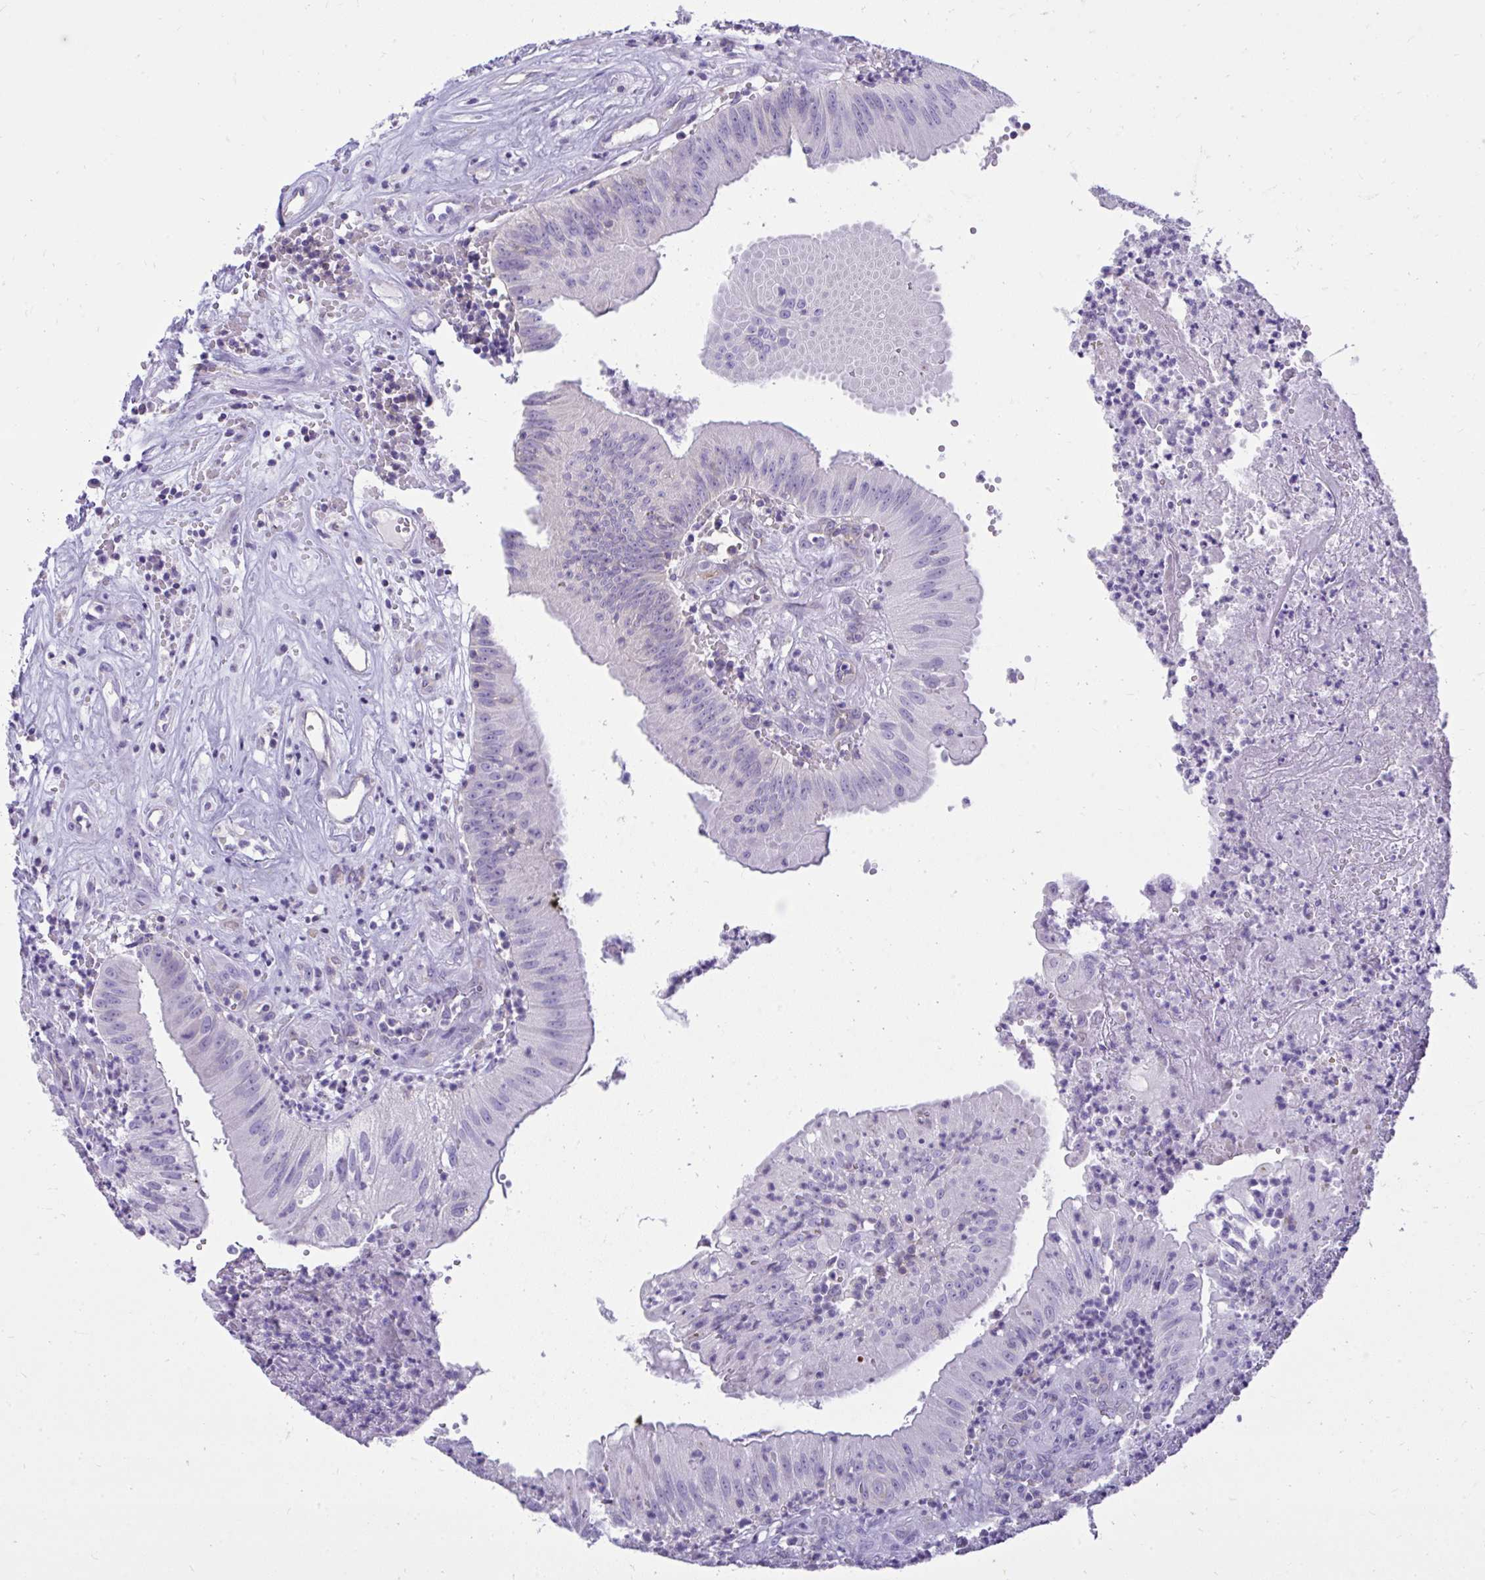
{"staining": {"intensity": "negative", "quantity": "none", "location": "none"}, "tissue": "head and neck cancer", "cell_type": "Tumor cells", "image_type": "cancer", "snomed": [{"axis": "morphology", "description": "Adenocarcinoma, NOS"}, {"axis": "topography", "description": "Head-Neck"}], "caption": "Tumor cells are negative for protein expression in human head and neck cancer (adenocarcinoma).", "gene": "GPRIN3", "patient": {"sex": "male", "age": 44}}